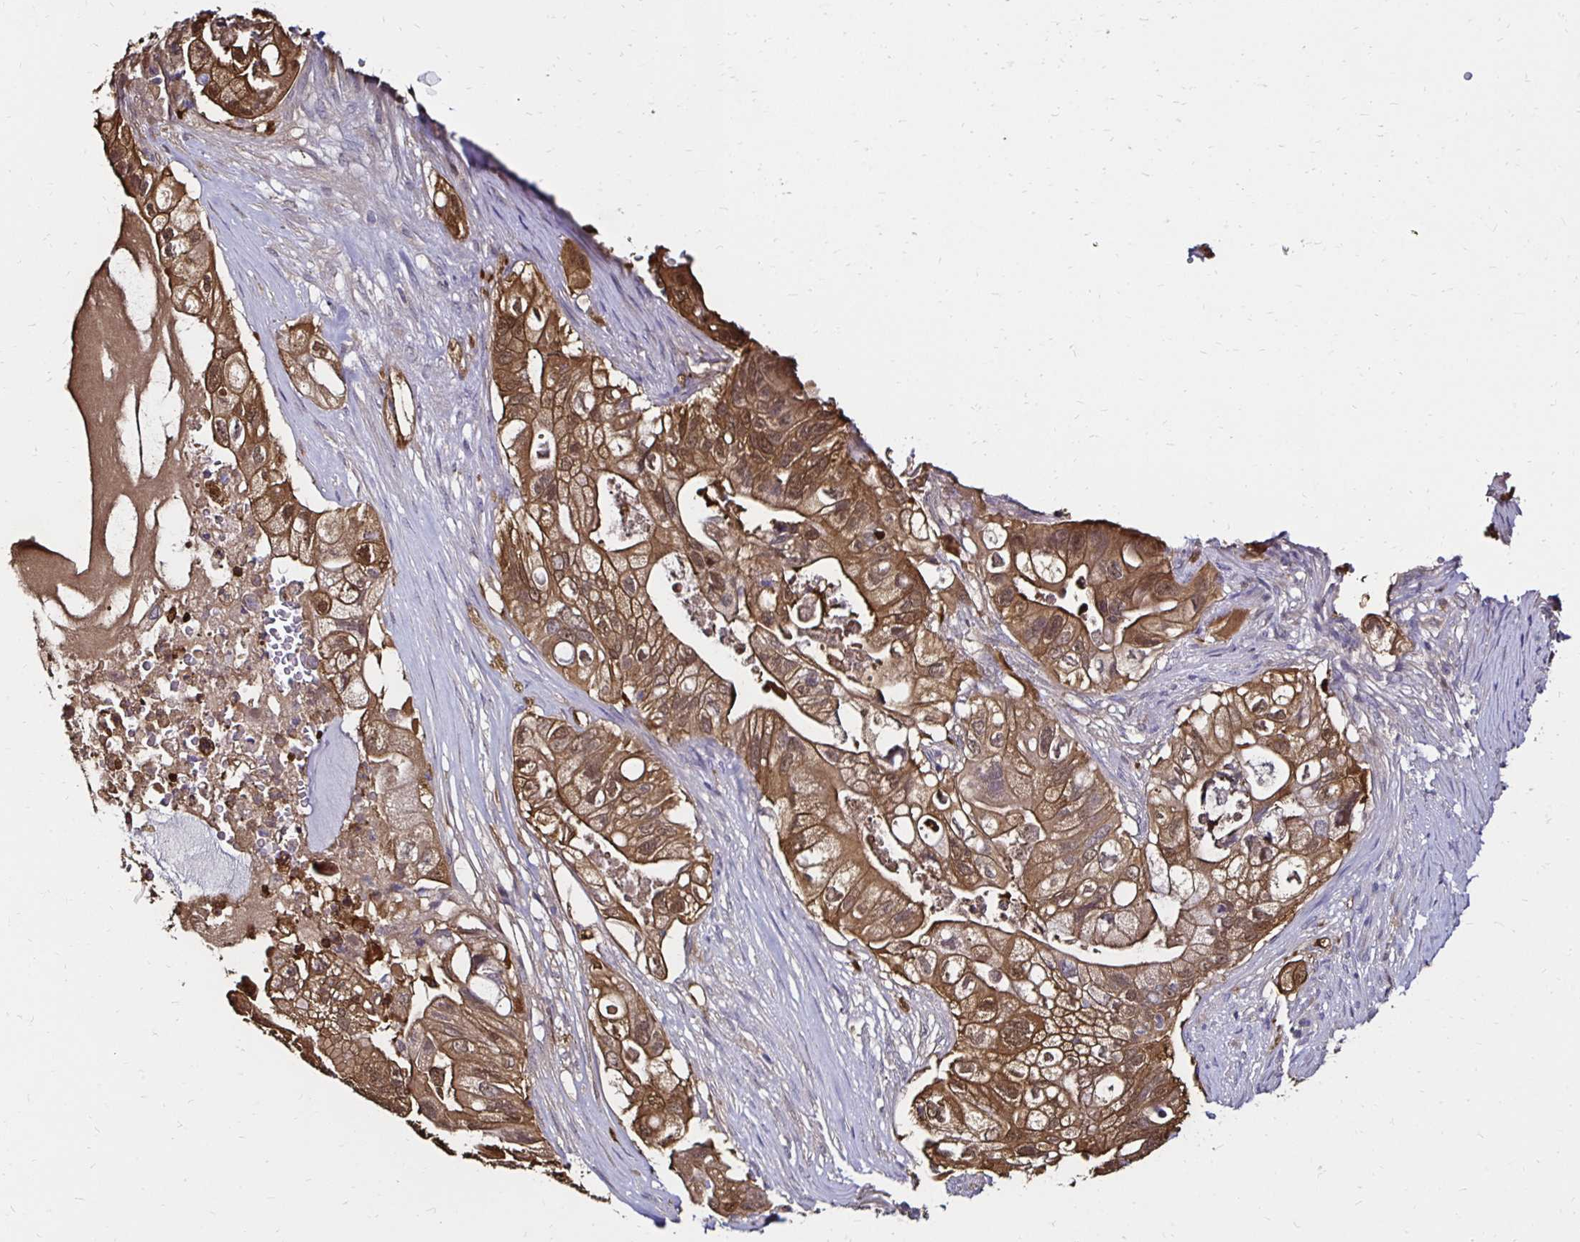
{"staining": {"intensity": "moderate", "quantity": ">75%", "location": "cytoplasmic/membranous,nuclear"}, "tissue": "pancreatic cancer", "cell_type": "Tumor cells", "image_type": "cancer", "snomed": [{"axis": "morphology", "description": "Adenocarcinoma, NOS"}, {"axis": "topography", "description": "Pancreas"}], "caption": "Pancreatic adenocarcinoma was stained to show a protein in brown. There is medium levels of moderate cytoplasmic/membranous and nuclear positivity in approximately >75% of tumor cells.", "gene": "TXN", "patient": {"sex": "female", "age": 72}}